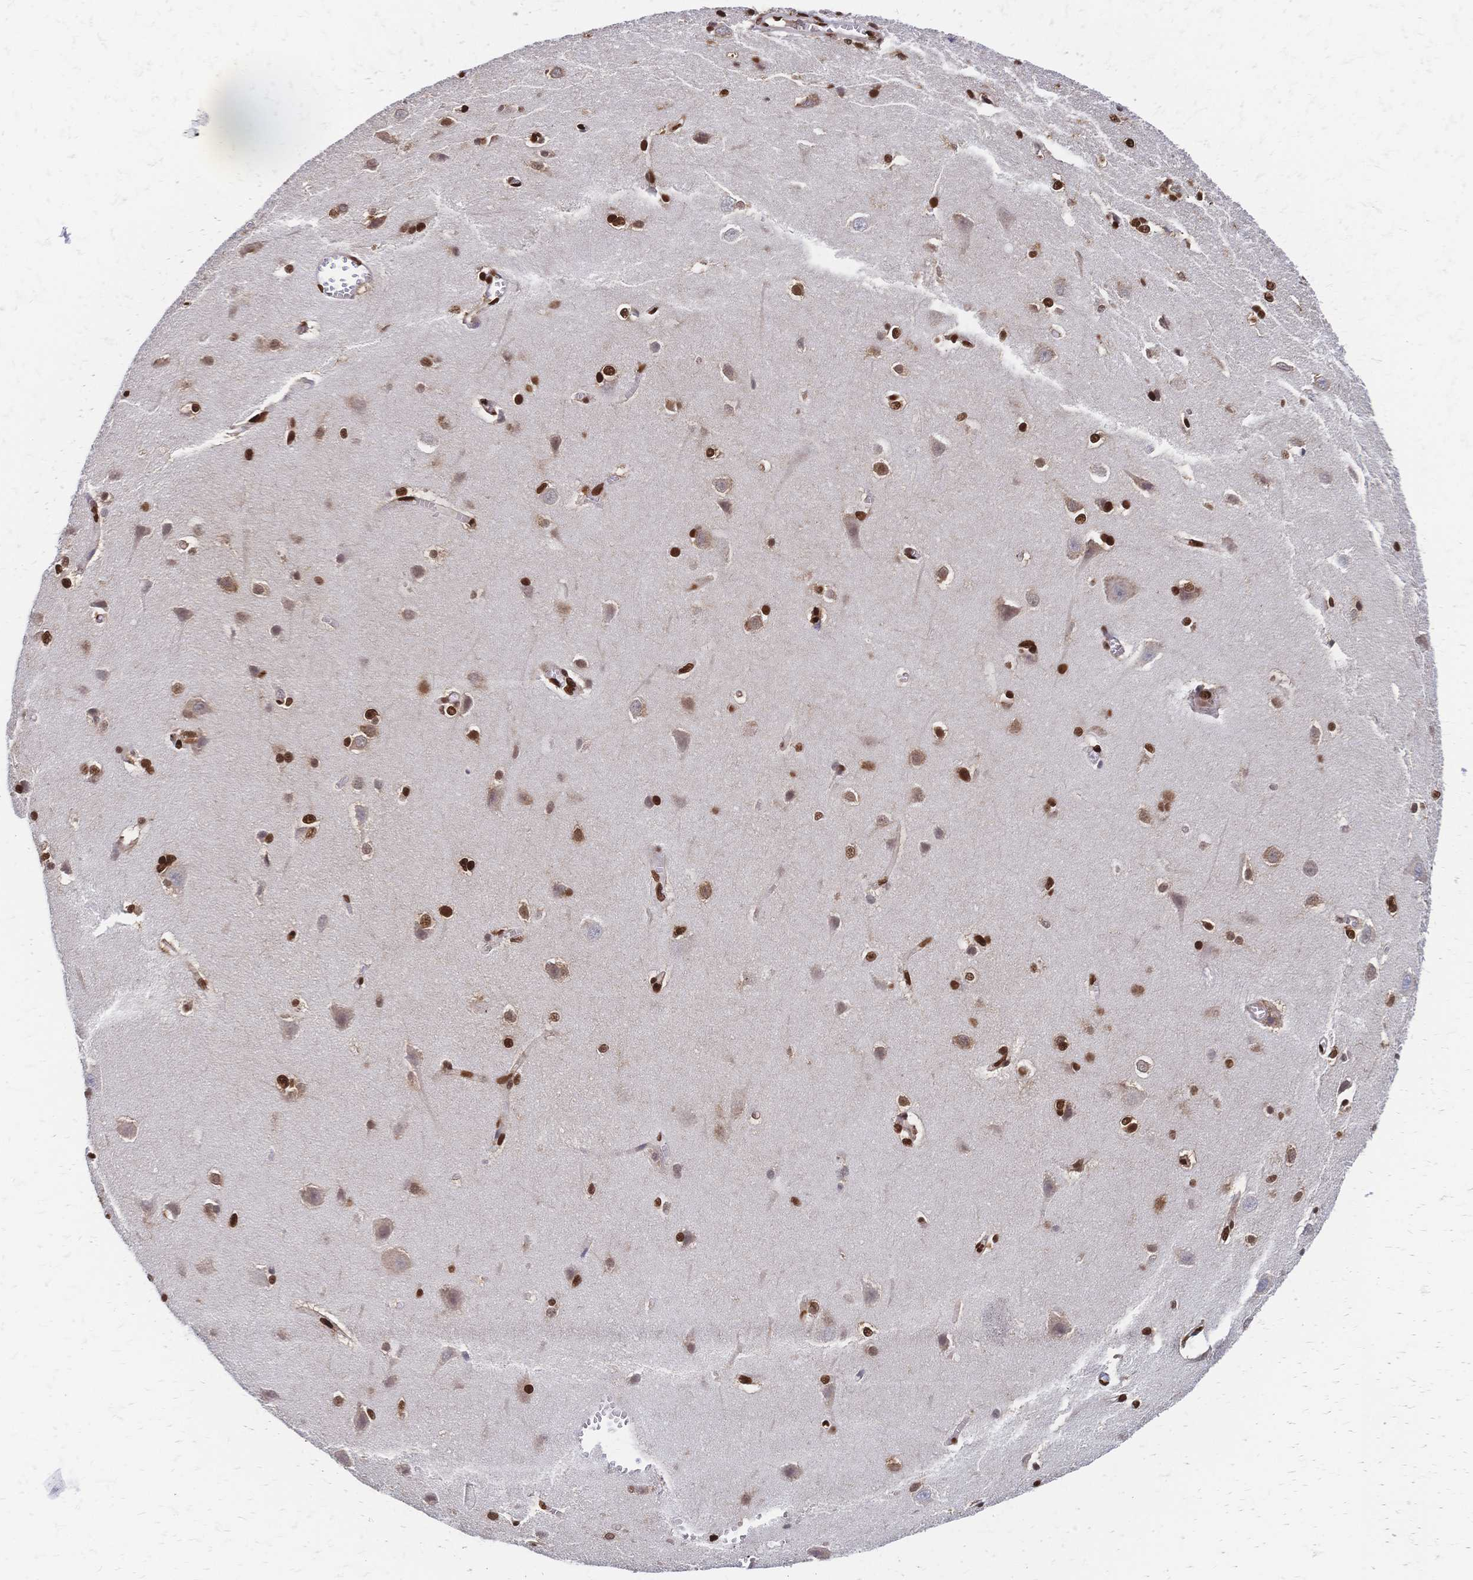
{"staining": {"intensity": "strong", "quantity": ">75%", "location": "nuclear"}, "tissue": "cerebral cortex", "cell_type": "Endothelial cells", "image_type": "normal", "snomed": [{"axis": "morphology", "description": "Normal tissue, NOS"}, {"axis": "topography", "description": "Cerebral cortex"}], "caption": "DAB (3,3'-diaminobenzidine) immunohistochemical staining of benign human cerebral cortex exhibits strong nuclear protein staining in about >75% of endothelial cells.", "gene": "HDGF", "patient": {"sex": "male", "age": 37}}